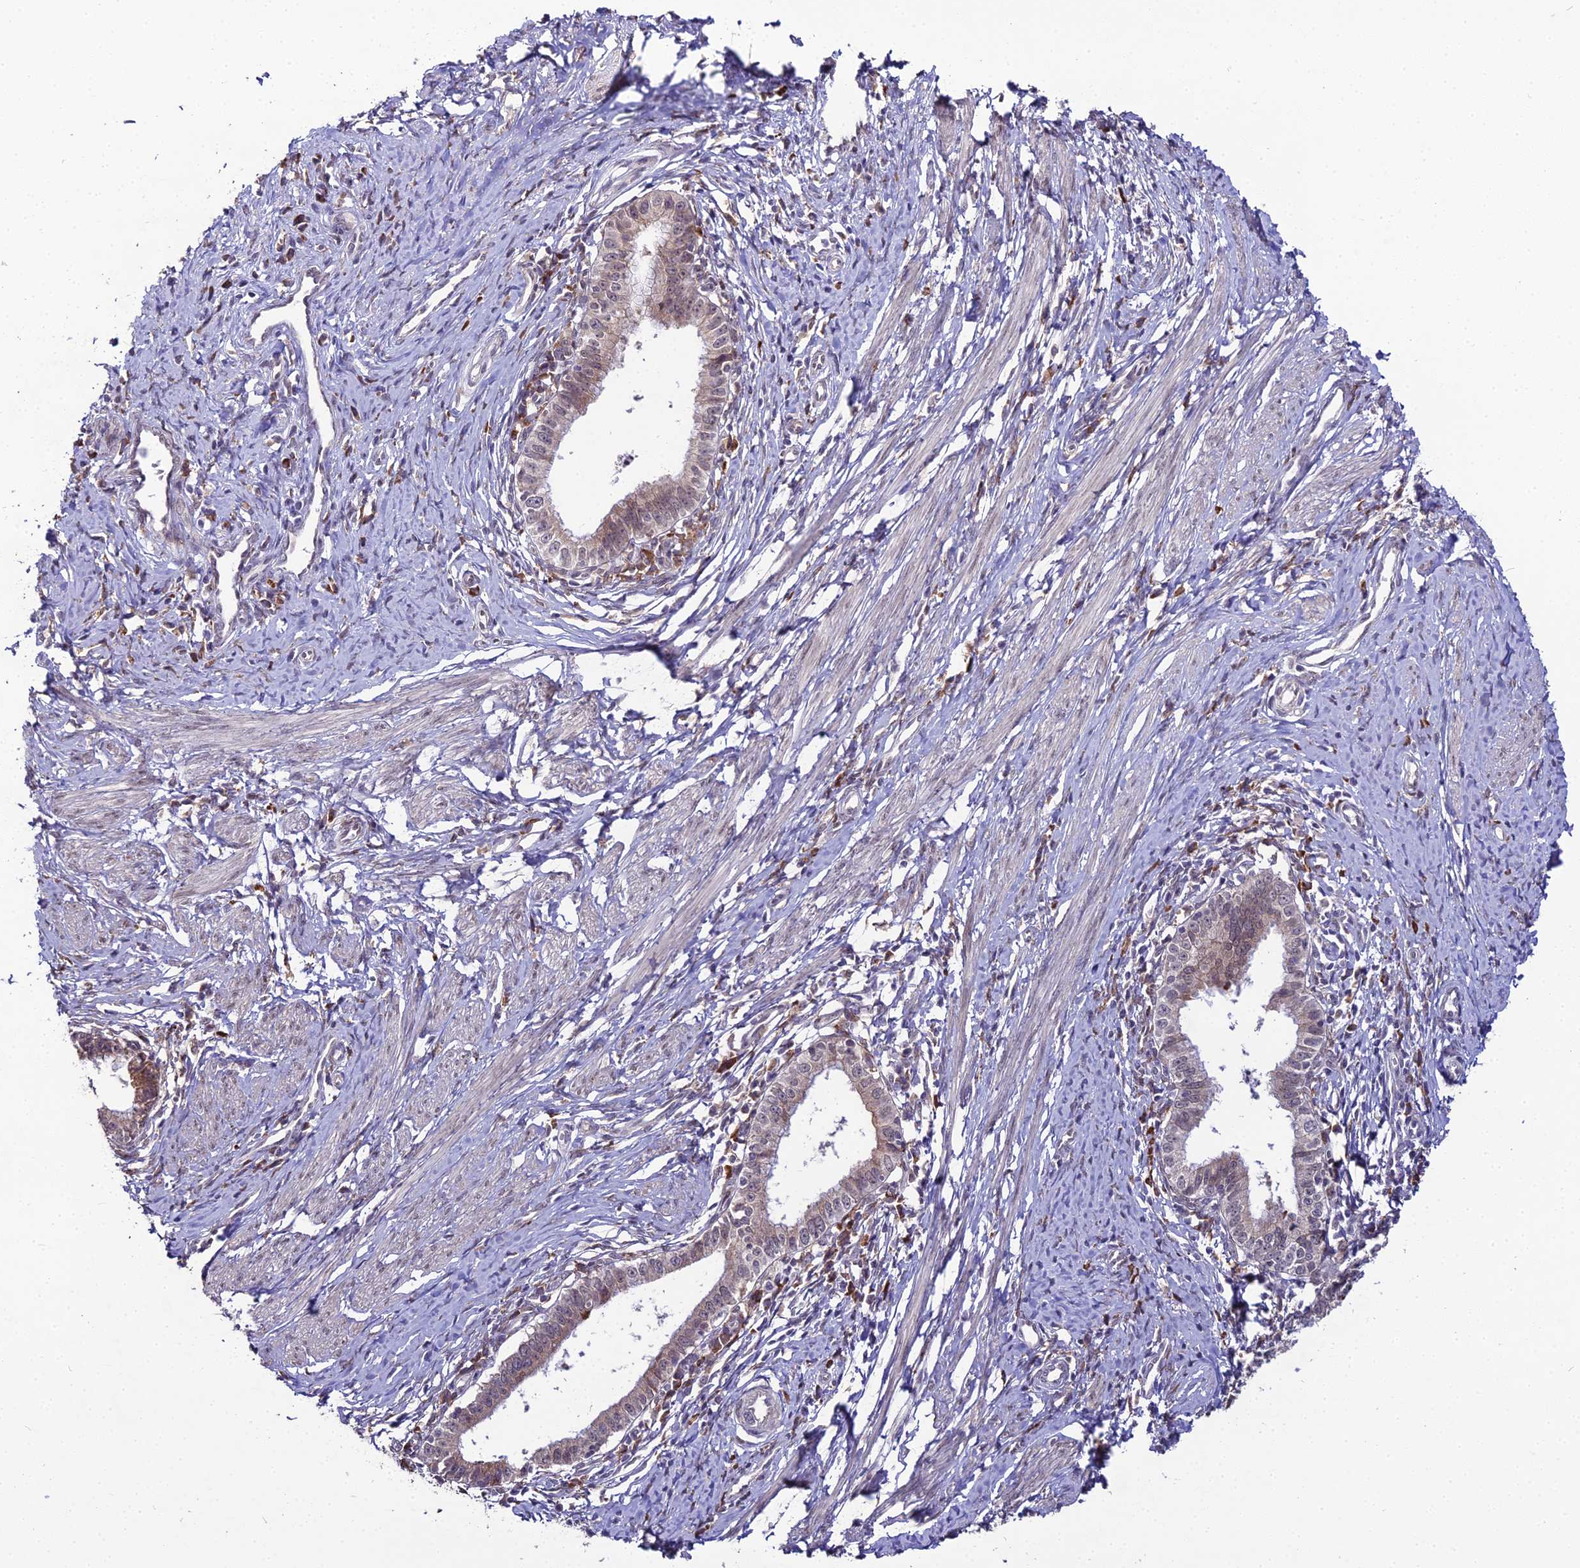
{"staining": {"intensity": "moderate", "quantity": "25%-75%", "location": "cytoplasmic/membranous"}, "tissue": "cervical cancer", "cell_type": "Tumor cells", "image_type": "cancer", "snomed": [{"axis": "morphology", "description": "Adenocarcinoma, NOS"}, {"axis": "topography", "description": "Cervix"}], "caption": "Human cervical cancer stained with a protein marker exhibits moderate staining in tumor cells.", "gene": "TROAP", "patient": {"sex": "female", "age": 36}}